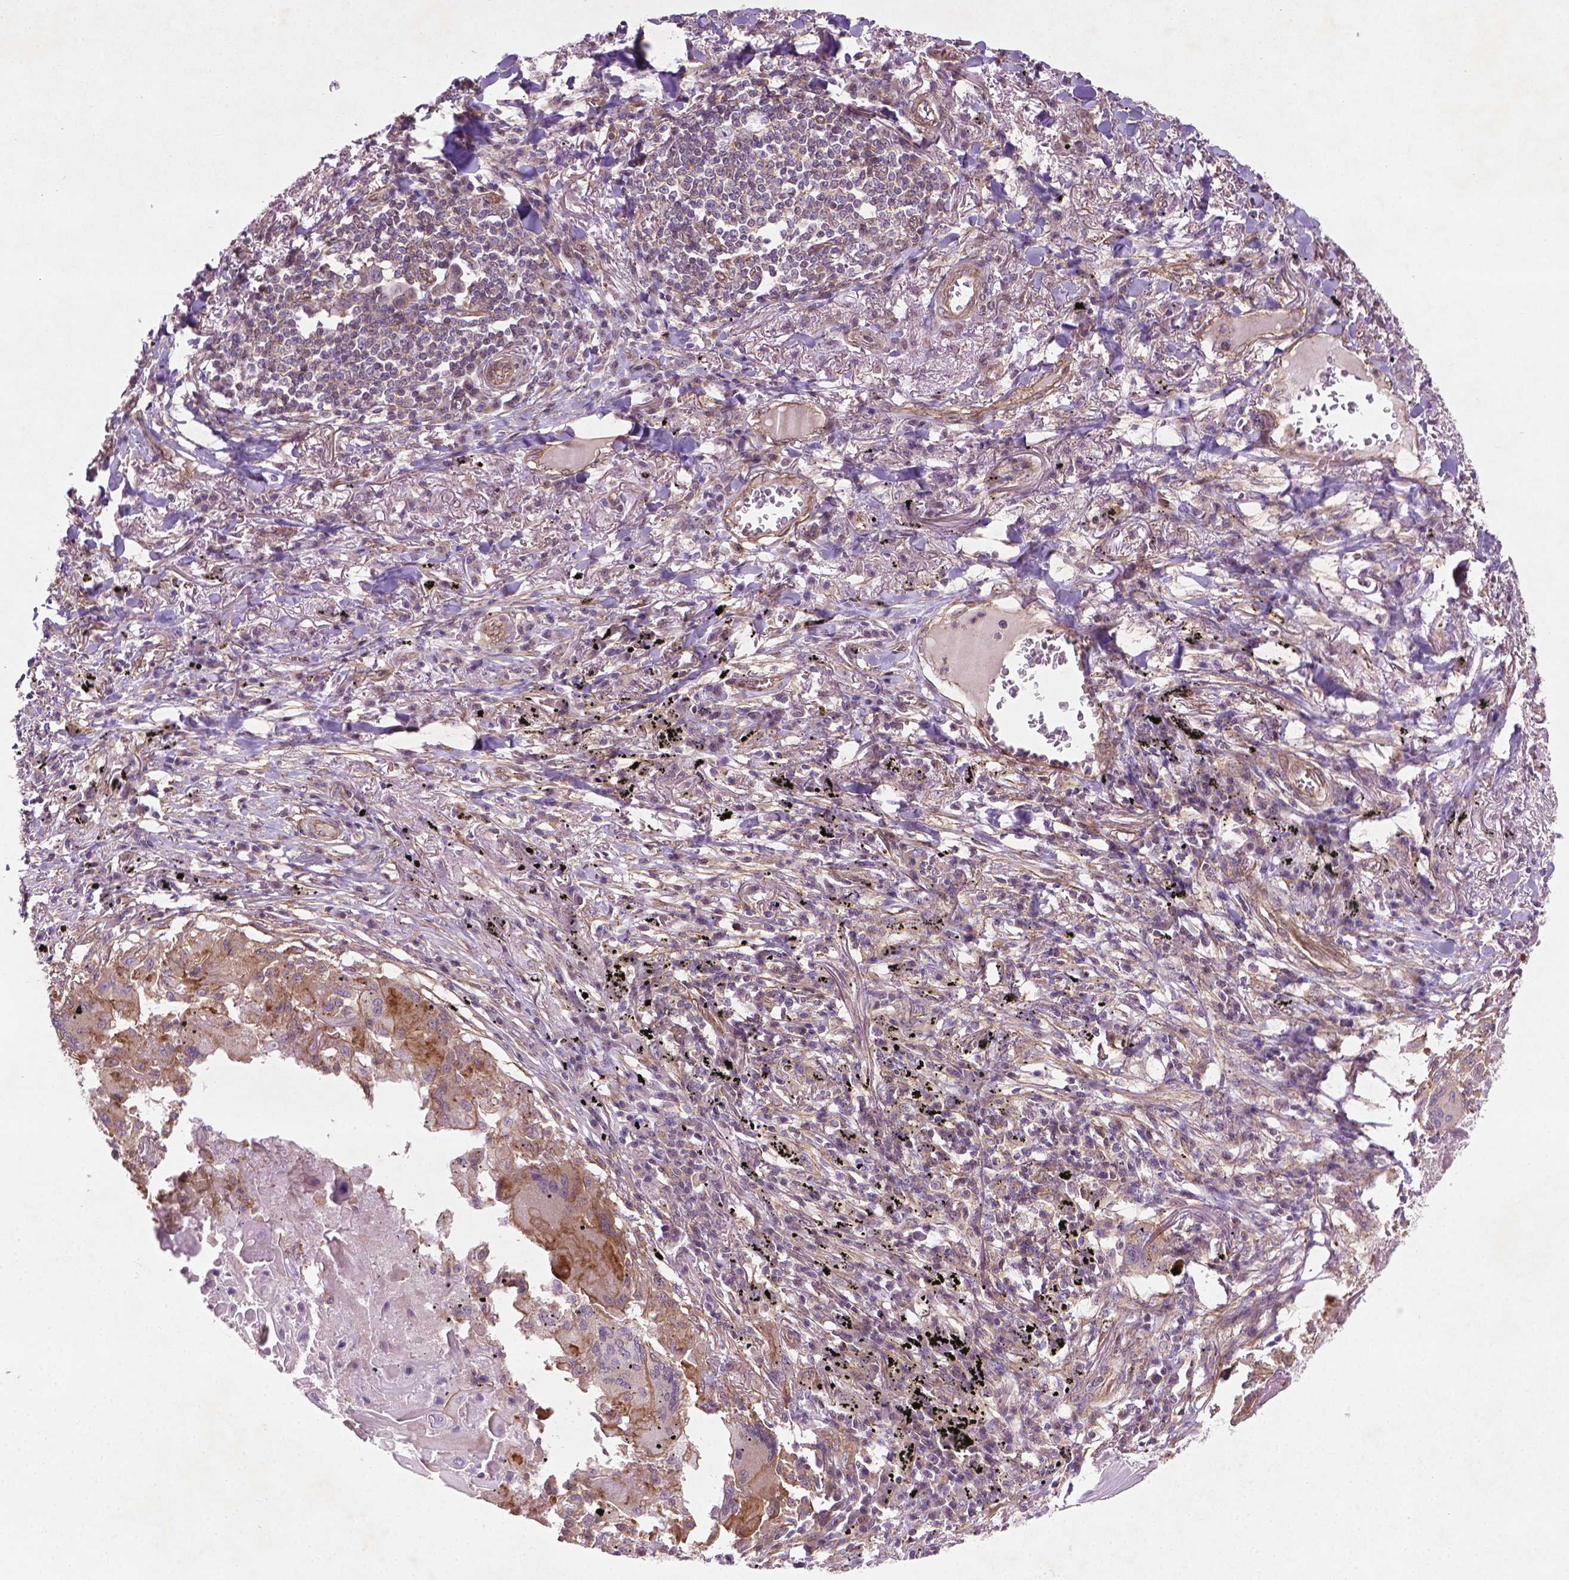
{"staining": {"intensity": "moderate", "quantity": "<25%", "location": "cytoplasmic/membranous"}, "tissue": "lung cancer", "cell_type": "Tumor cells", "image_type": "cancer", "snomed": [{"axis": "morphology", "description": "Squamous cell carcinoma, NOS"}, {"axis": "topography", "description": "Lung"}], "caption": "IHC (DAB (3,3'-diaminobenzidine)) staining of lung cancer exhibits moderate cytoplasmic/membranous protein expression in about <25% of tumor cells.", "gene": "TCHP", "patient": {"sex": "male", "age": 78}}